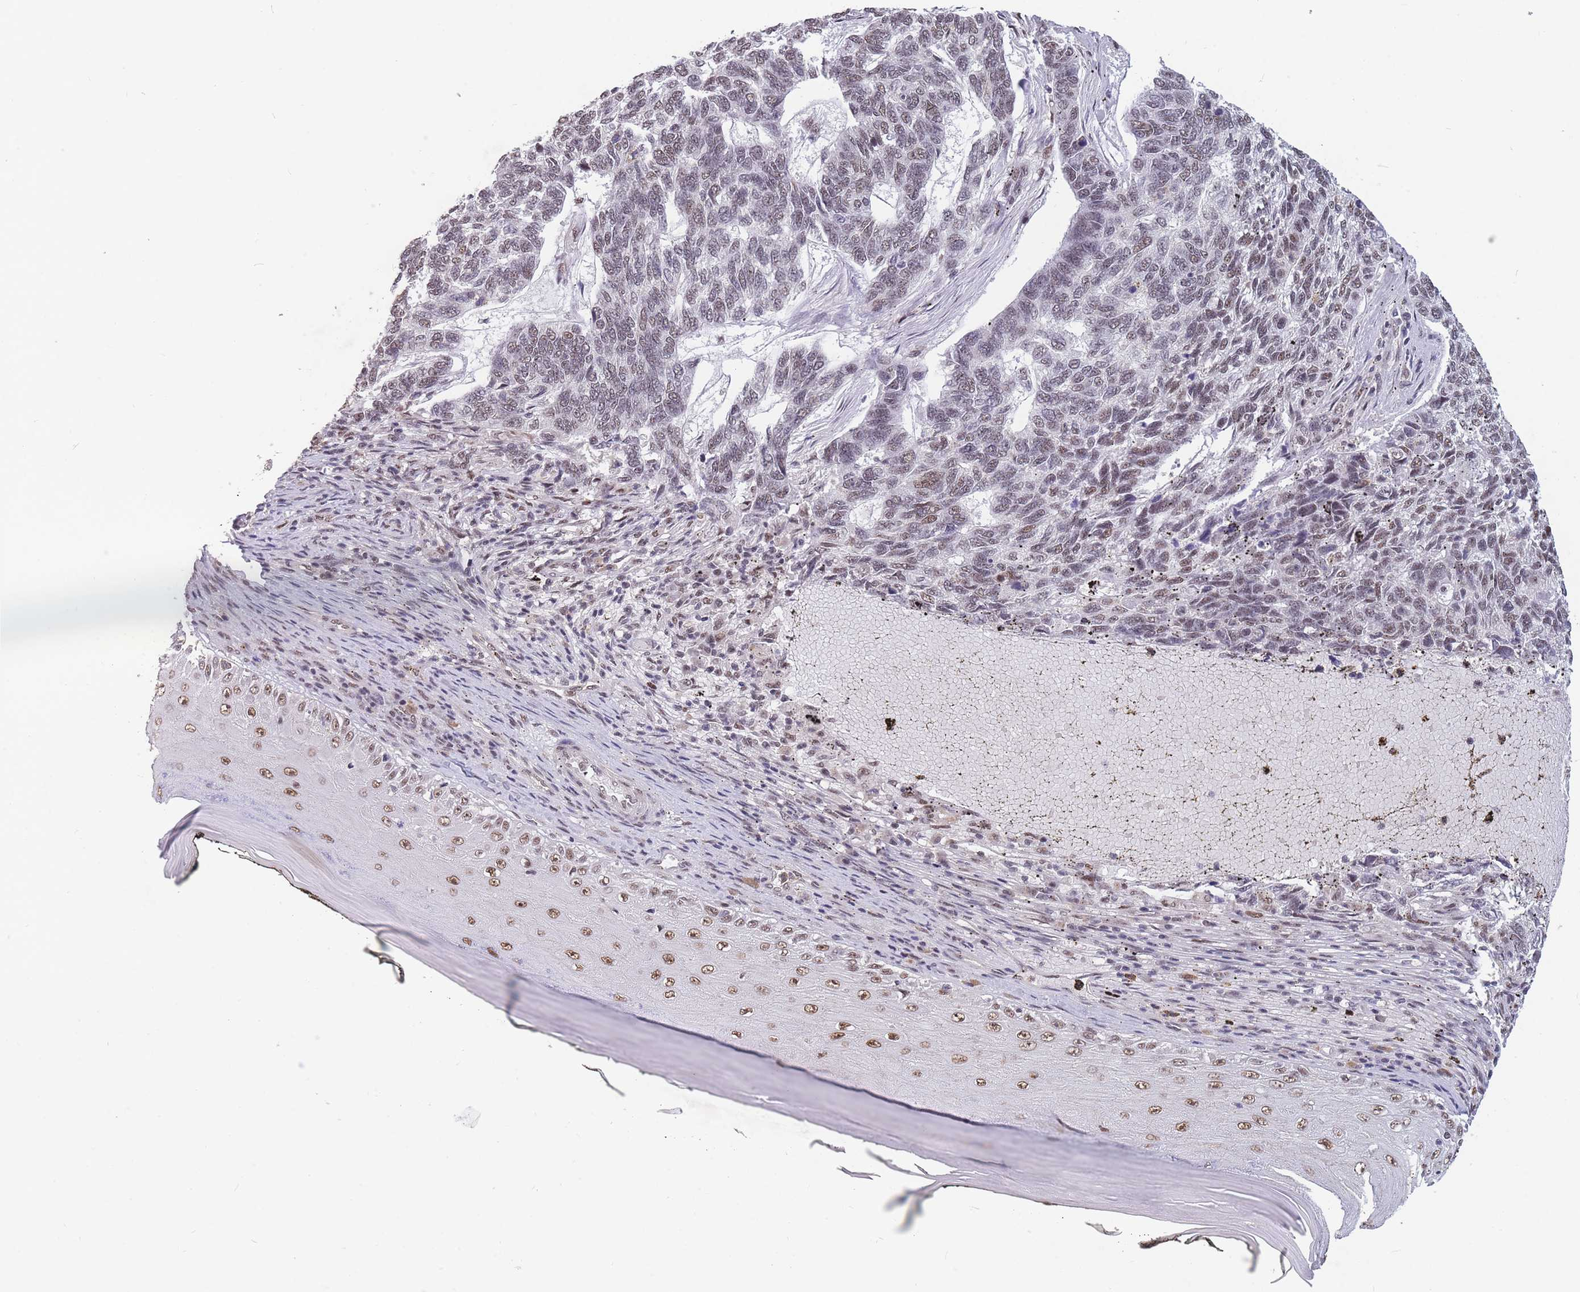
{"staining": {"intensity": "weak", "quantity": ">75%", "location": "nuclear"}, "tissue": "skin cancer", "cell_type": "Tumor cells", "image_type": "cancer", "snomed": [{"axis": "morphology", "description": "Basal cell carcinoma"}, {"axis": "topography", "description": "Skin"}], "caption": "Approximately >75% of tumor cells in skin basal cell carcinoma demonstrate weak nuclear protein positivity as visualized by brown immunohistochemical staining.", "gene": "SNRPA1", "patient": {"sex": "female", "age": 65}}